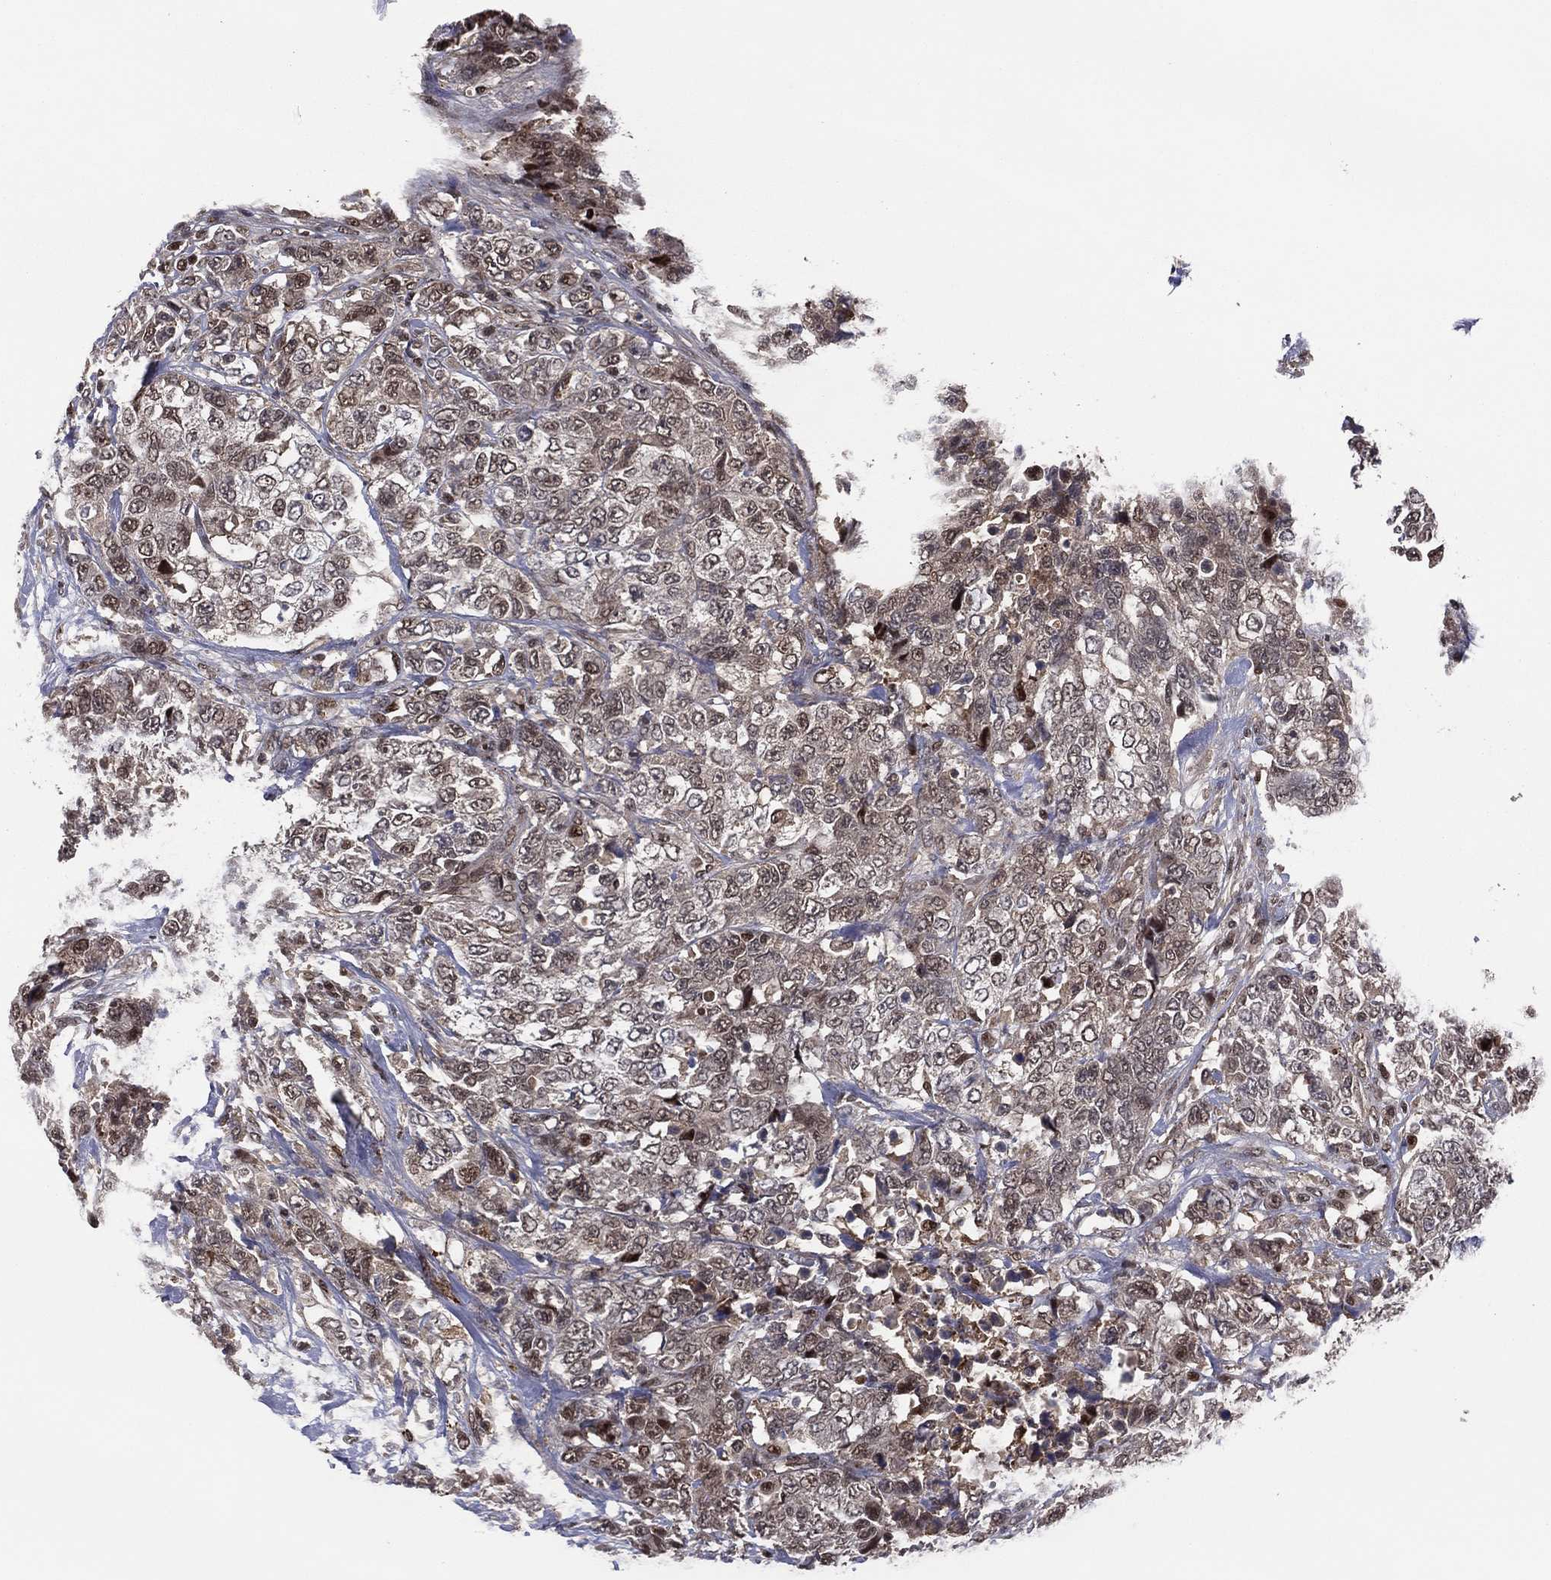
{"staining": {"intensity": "moderate", "quantity": "<25%", "location": "cytoplasmic/membranous,nuclear"}, "tissue": "urothelial cancer", "cell_type": "Tumor cells", "image_type": "cancer", "snomed": [{"axis": "morphology", "description": "Urothelial carcinoma, High grade"}, {"axis": "topography", "description": "Urinary bladder"}], "caption": "Immunohistochemical staining of high-grade urothelial carcinoma exhibits low levels of moderate cytoplasmic/membranous and nuclear expression in about <25% of tumor cells.", "gene": "ICOSLG", "patient": {"sex": "female", "age": 78}}